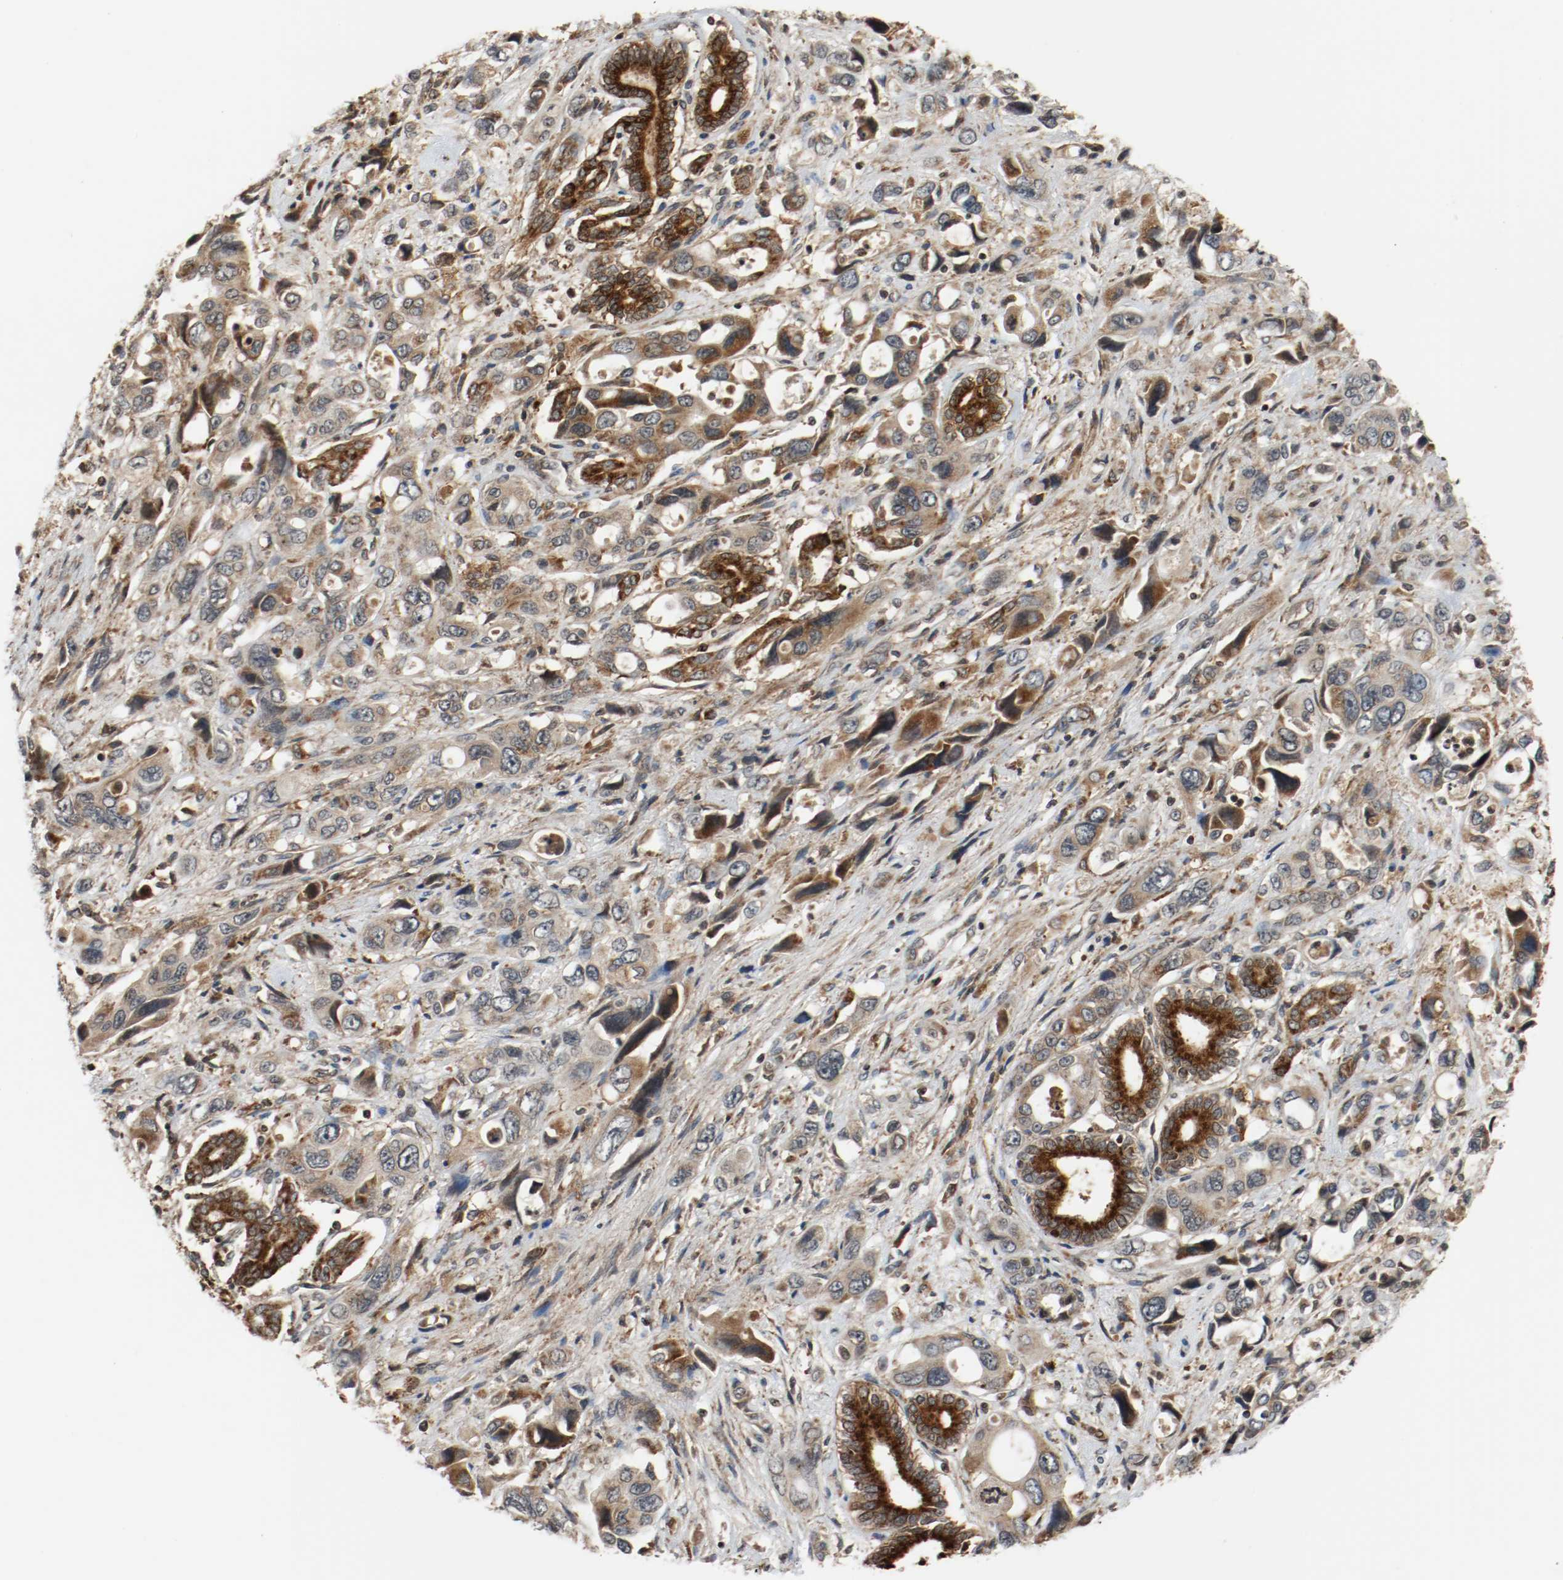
{"staining": {"intensity": "strong", "quantity": ">75%", "location": "cytoplasmic/membranous"}, "tissue": "pancreatic cancer", "cell_type": "Tumor cells", "image_type": "cancer", "snomed": [{"axis": "morphology", "description": "Adenocarcinoma, NOS"}, {"axis": "topography", "description": "Pancreas"}], "caption": "Immunohistochemical staining of human adenocarcinoma (pancreatic) displays high levels of strong cytoplasmic/membranous protein expression in about >75% of tumor cells.", "gene": "LAMP2", "patient": {"sex": "male", "age": 46}}